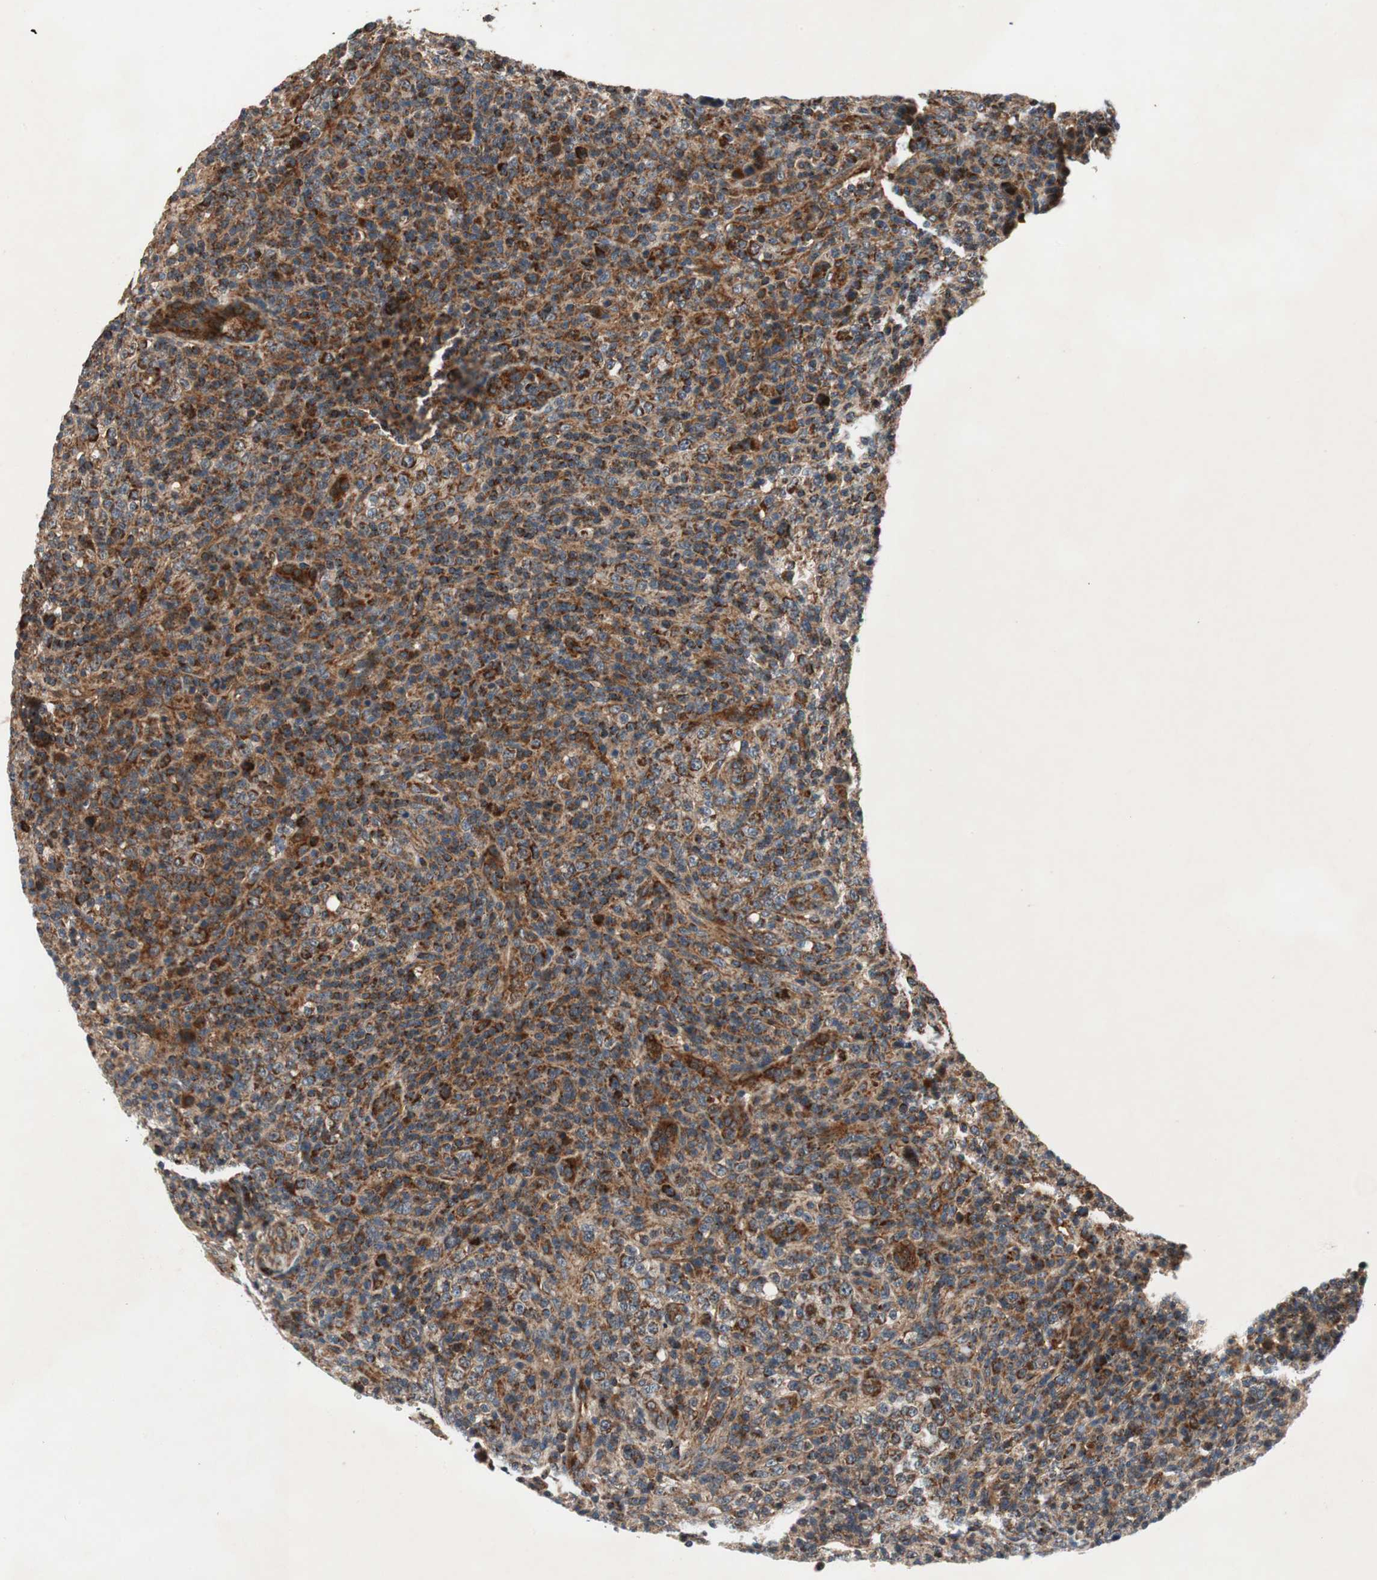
{"staining": {"intensity": "strong", "quantity": ">75%", "location": "cytoplasmic/membranous"}, "tissue": "lymphoma", "cell_type": "Tumor cells", "image_type": "cancer", "snomed": [{"axis": "morphology", "description": "Malignant lymphoma, non-Hodgkin's type, High grade"}, {"axis": "topography", "description": "Lymph node"}], "caption": "IHC of high-grade malignant lymphoma, non-Hodgkin's type displays high levels of strong cytoplasmic/membranous expression in about >75% of tumor cells.", "gene": "AKAP1", "patient": {"sex": "female", "age": 76}}